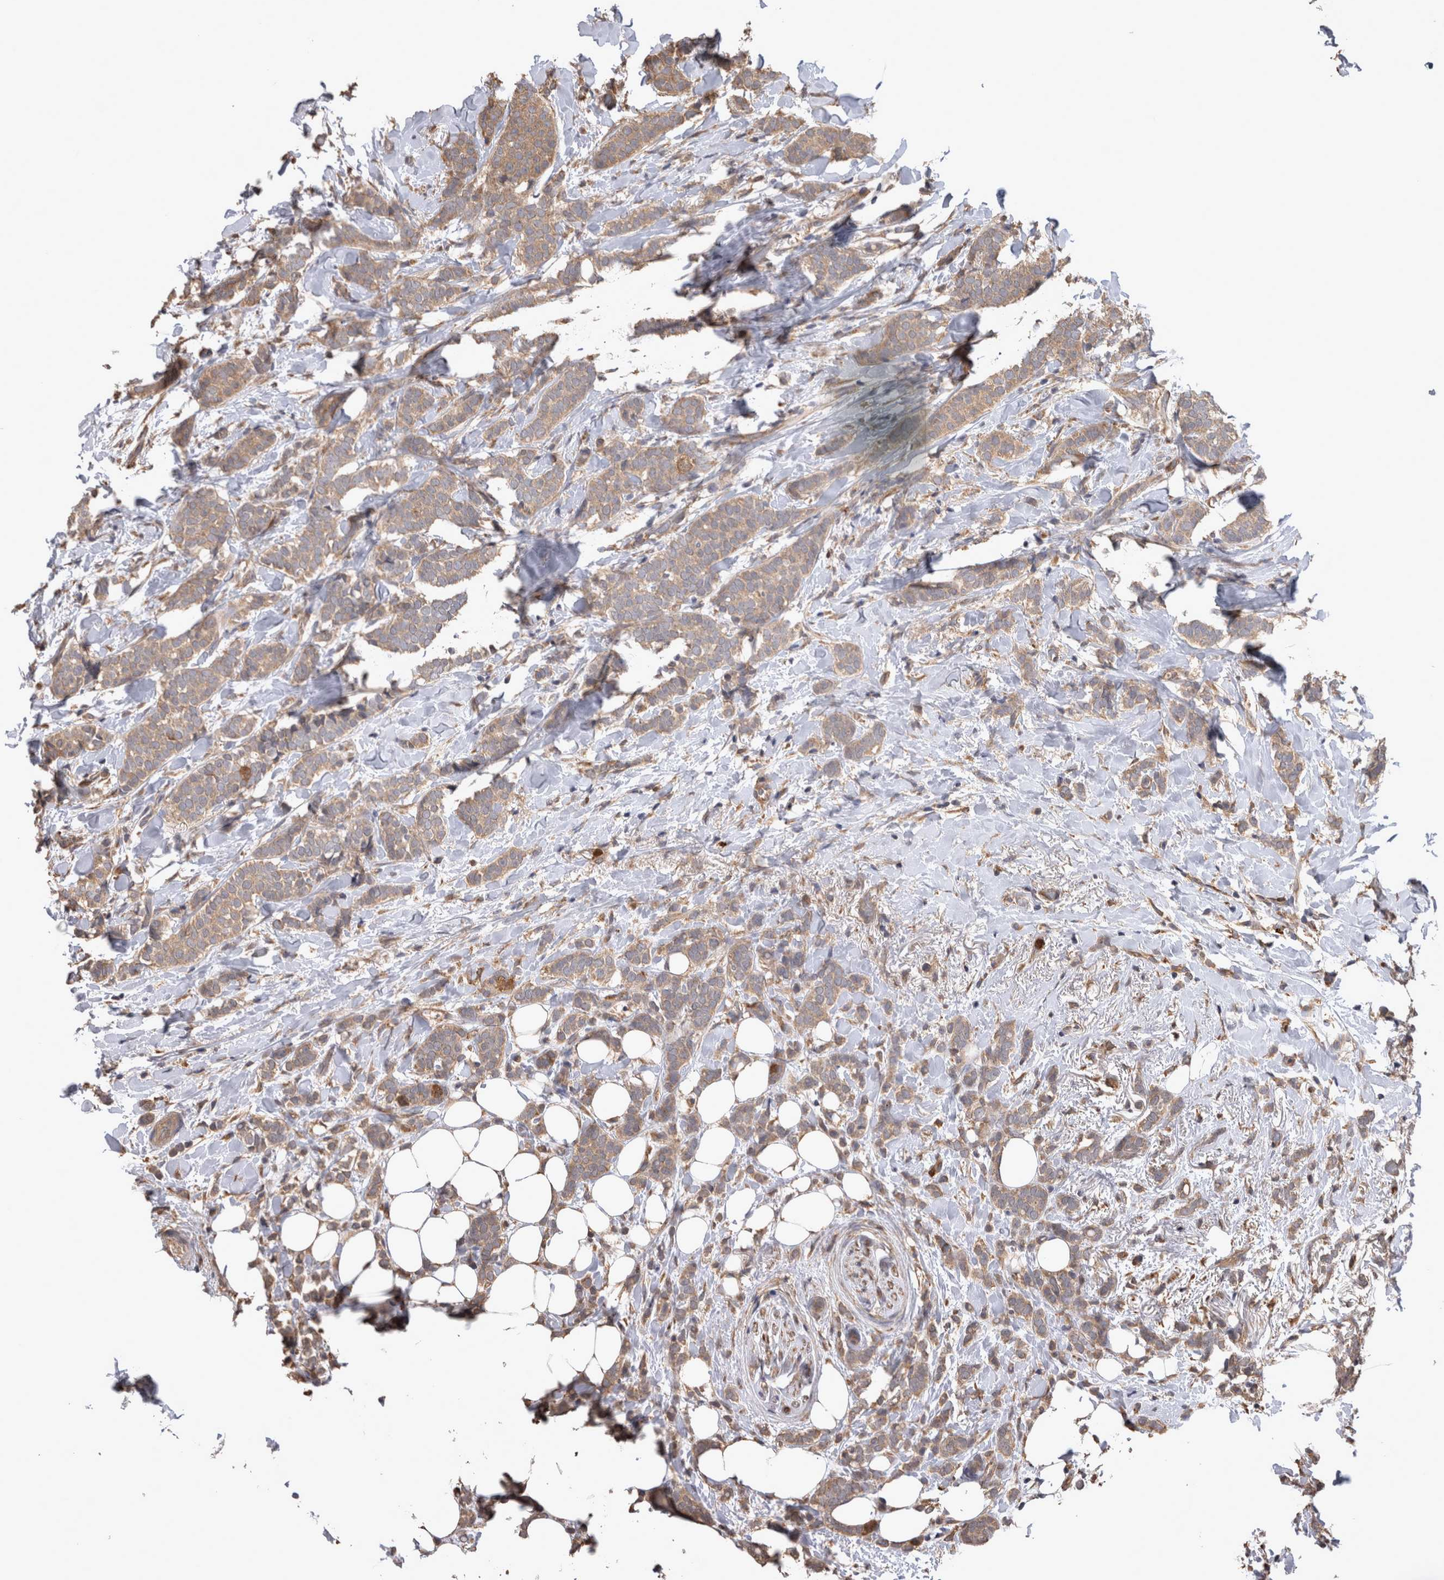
{"staining": {"intensity": "weak", "quantity": ">75%", "location": "cytoplasmic/membranous"}, "tissue": "breast cancer", "cell_type": "Tumor cells", "image_type": "cancer", "snomed": [{"axis": "morphology", "description": "Lobular carcinoma"}, {"axis": "topography", "description": "Breast"}], "caption": "A micrograph of breast cancer stained for a protein shows weak cytoplasmic/membranous brown staining in tumor cells.", "gene": "TMED7", "patient": {"sex": "female", "age": 50}}